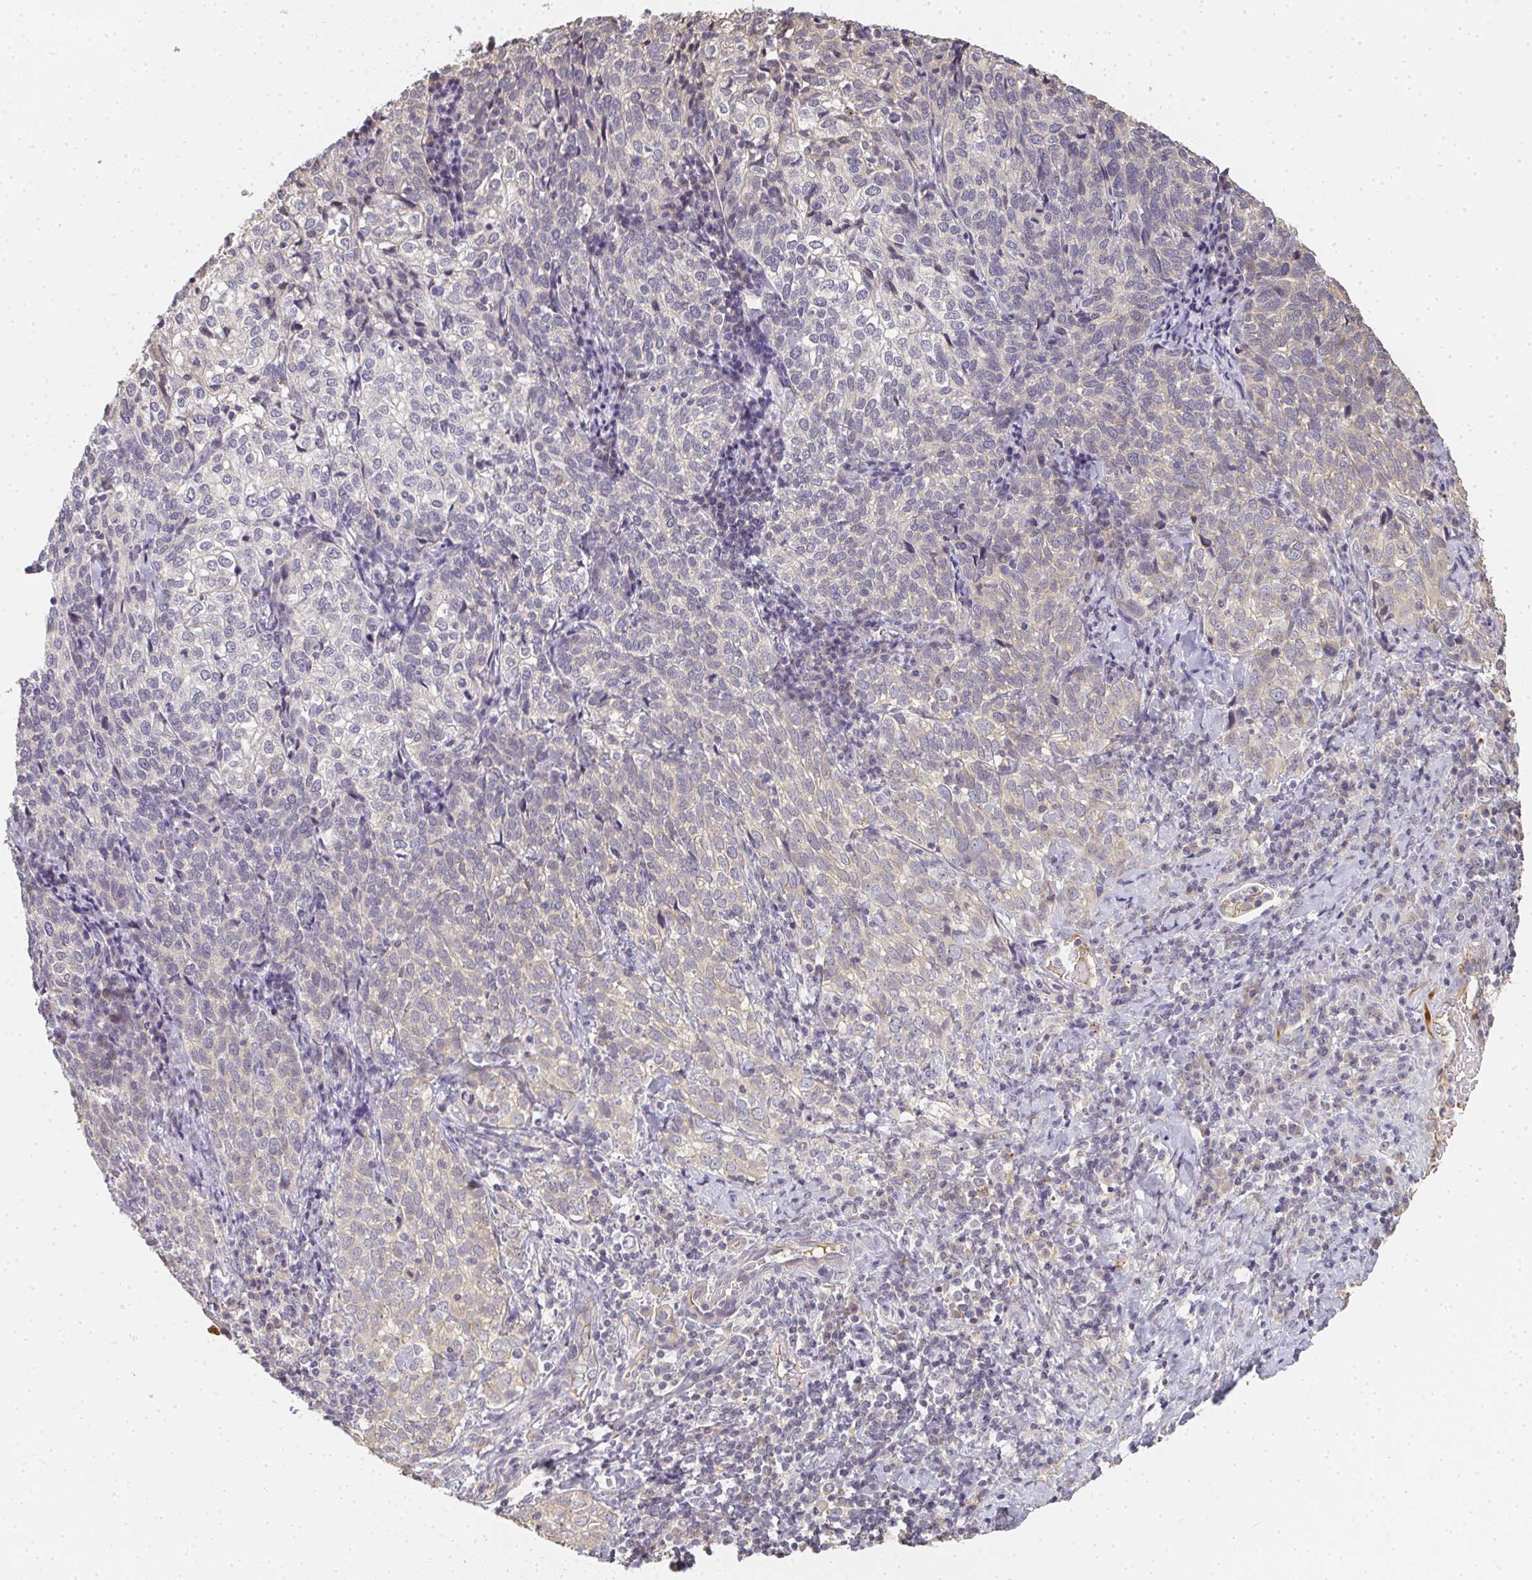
{"staining": {"intensity": "negative", "quantity": "none", "location": "none"}, "tissue": "cervical cancer", "cell_type": "Tumor cells", "image_type": "cancer", "snomed": [{"axis": "morphology", "description": "Normal tissue, NOS"}, {"axis": "morphology", "description": "Squamous cell carcinoma, NOS"}, {"axis": "topography", "description": "Vagina"}, {"axis": "topography", "description": "Cervix"}], "caption": "Immunohistochemical staining of human cervical squamous cell carcinoma shows no significant expression in tumor cells. Nuclei are stained in blue.", "gene": "SLC35B3", "patient": {"sex": "female", "age": 45}}